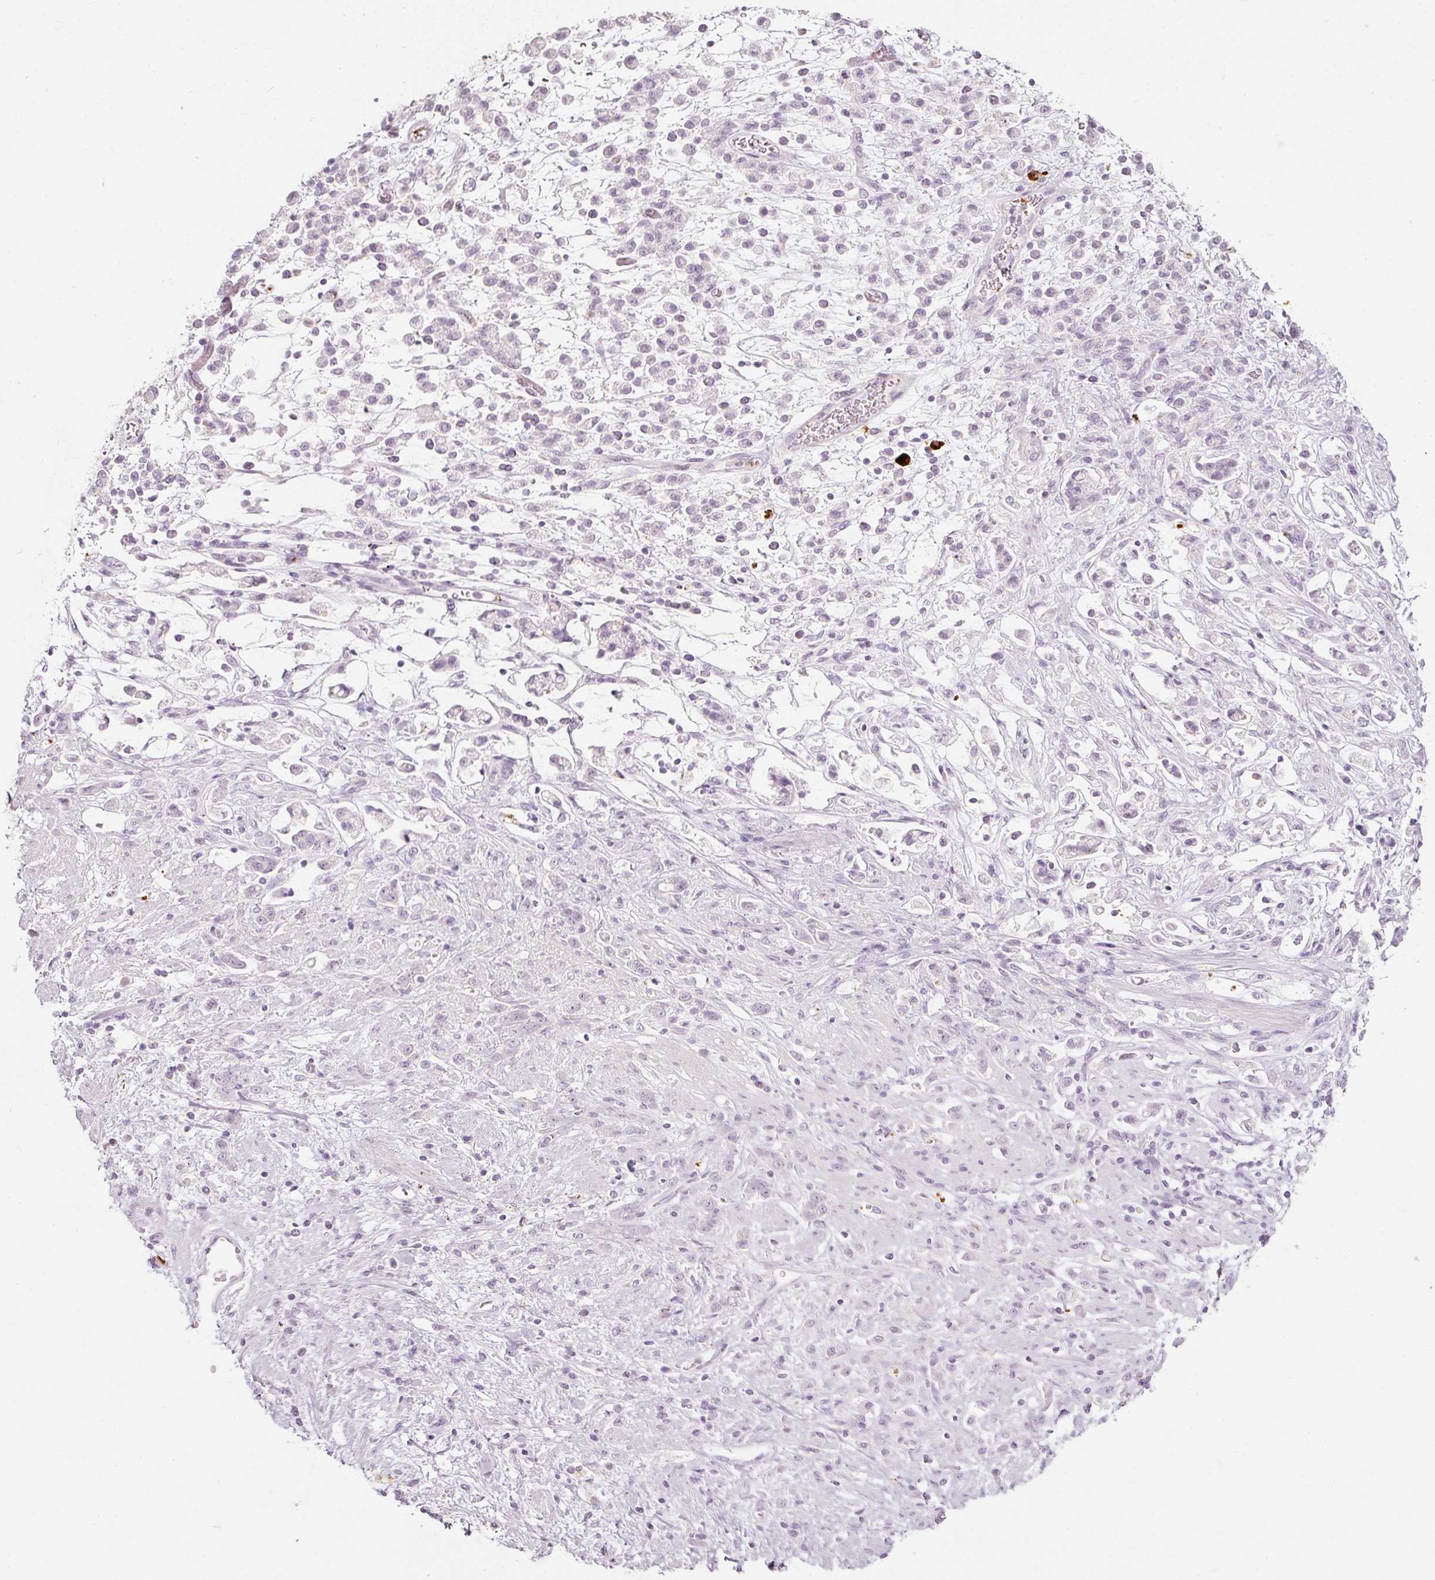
{"staining": {"intensity": "negative", "quantity": "none", "location": "none"}, "tissue": "stomach cancer", "cell_type": "Tumor cells", "image_type": "cancer", "snomed": [{"axis": "morphology", "description": "Adenocarcinoma, NOS"}, {"axis": "topography", "description": "Stomach"}], "caption": "This is an IHC photomicrograph of stomach cancer. There is no positivity in tumor cells.", "gene": "LECT2", "patient": {"sex": "female", "age": 60}}